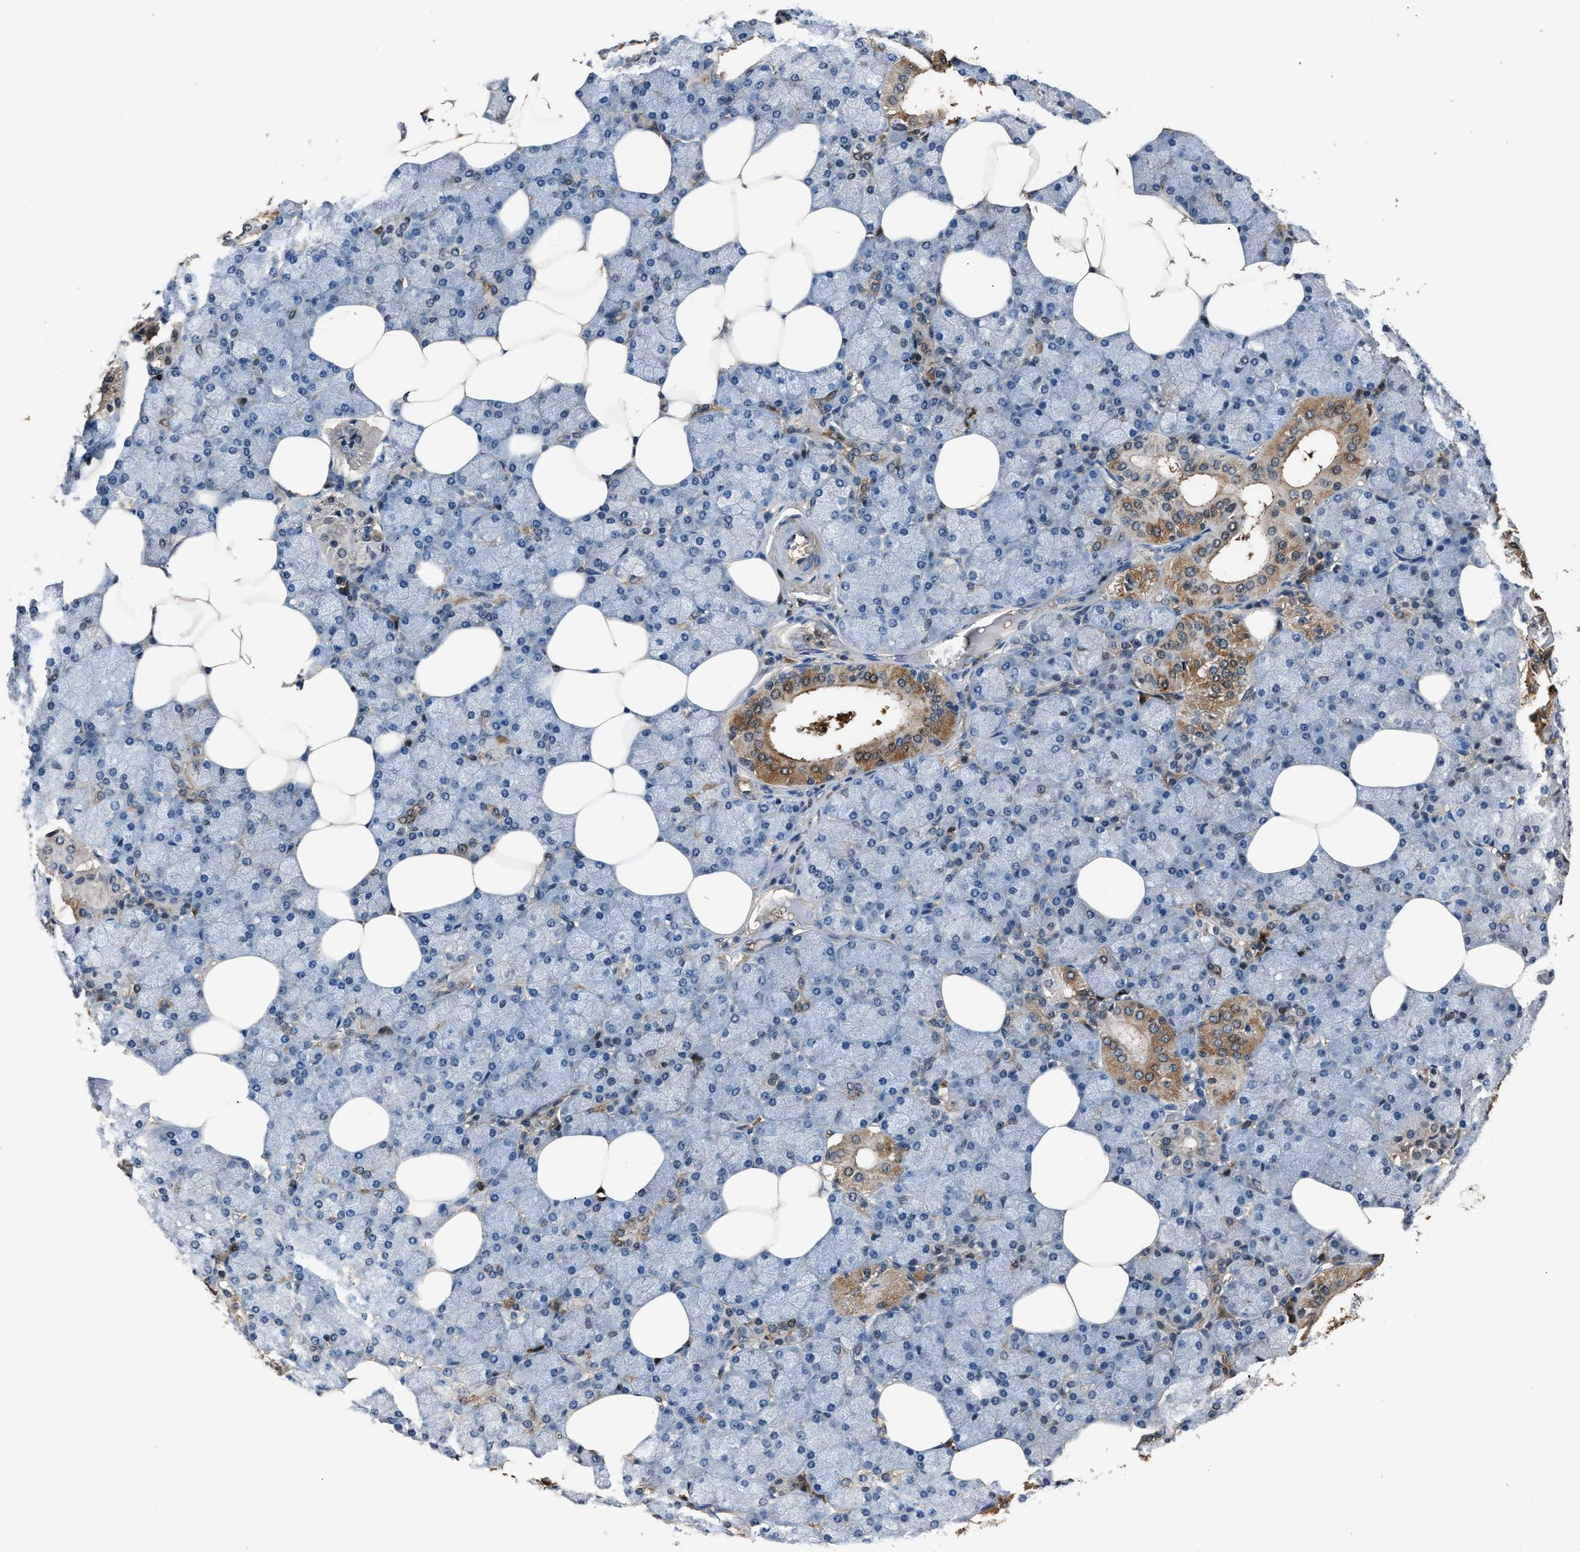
{"staining": {"intensity": "moderate", "quantity": "25%-75%", "location": "cytoplasmic/membranous"}, "tissue": "salivary gland", "cell_type": "Glandular cells", "image_type": "normal", "snomed": [{"axis": "morphology", "description": "Normal tissue, NOS"}, {"axis": "topography", "description": "Salivary gland"}], "caption": "Human salivary gland stained with a brown dye demonstrates moderate cytoplasmic/membranous positive expression in about 25%-75% of glandular cells.", "gene": "GSTP1", "patient": {"sex": "male", "age": 62}}